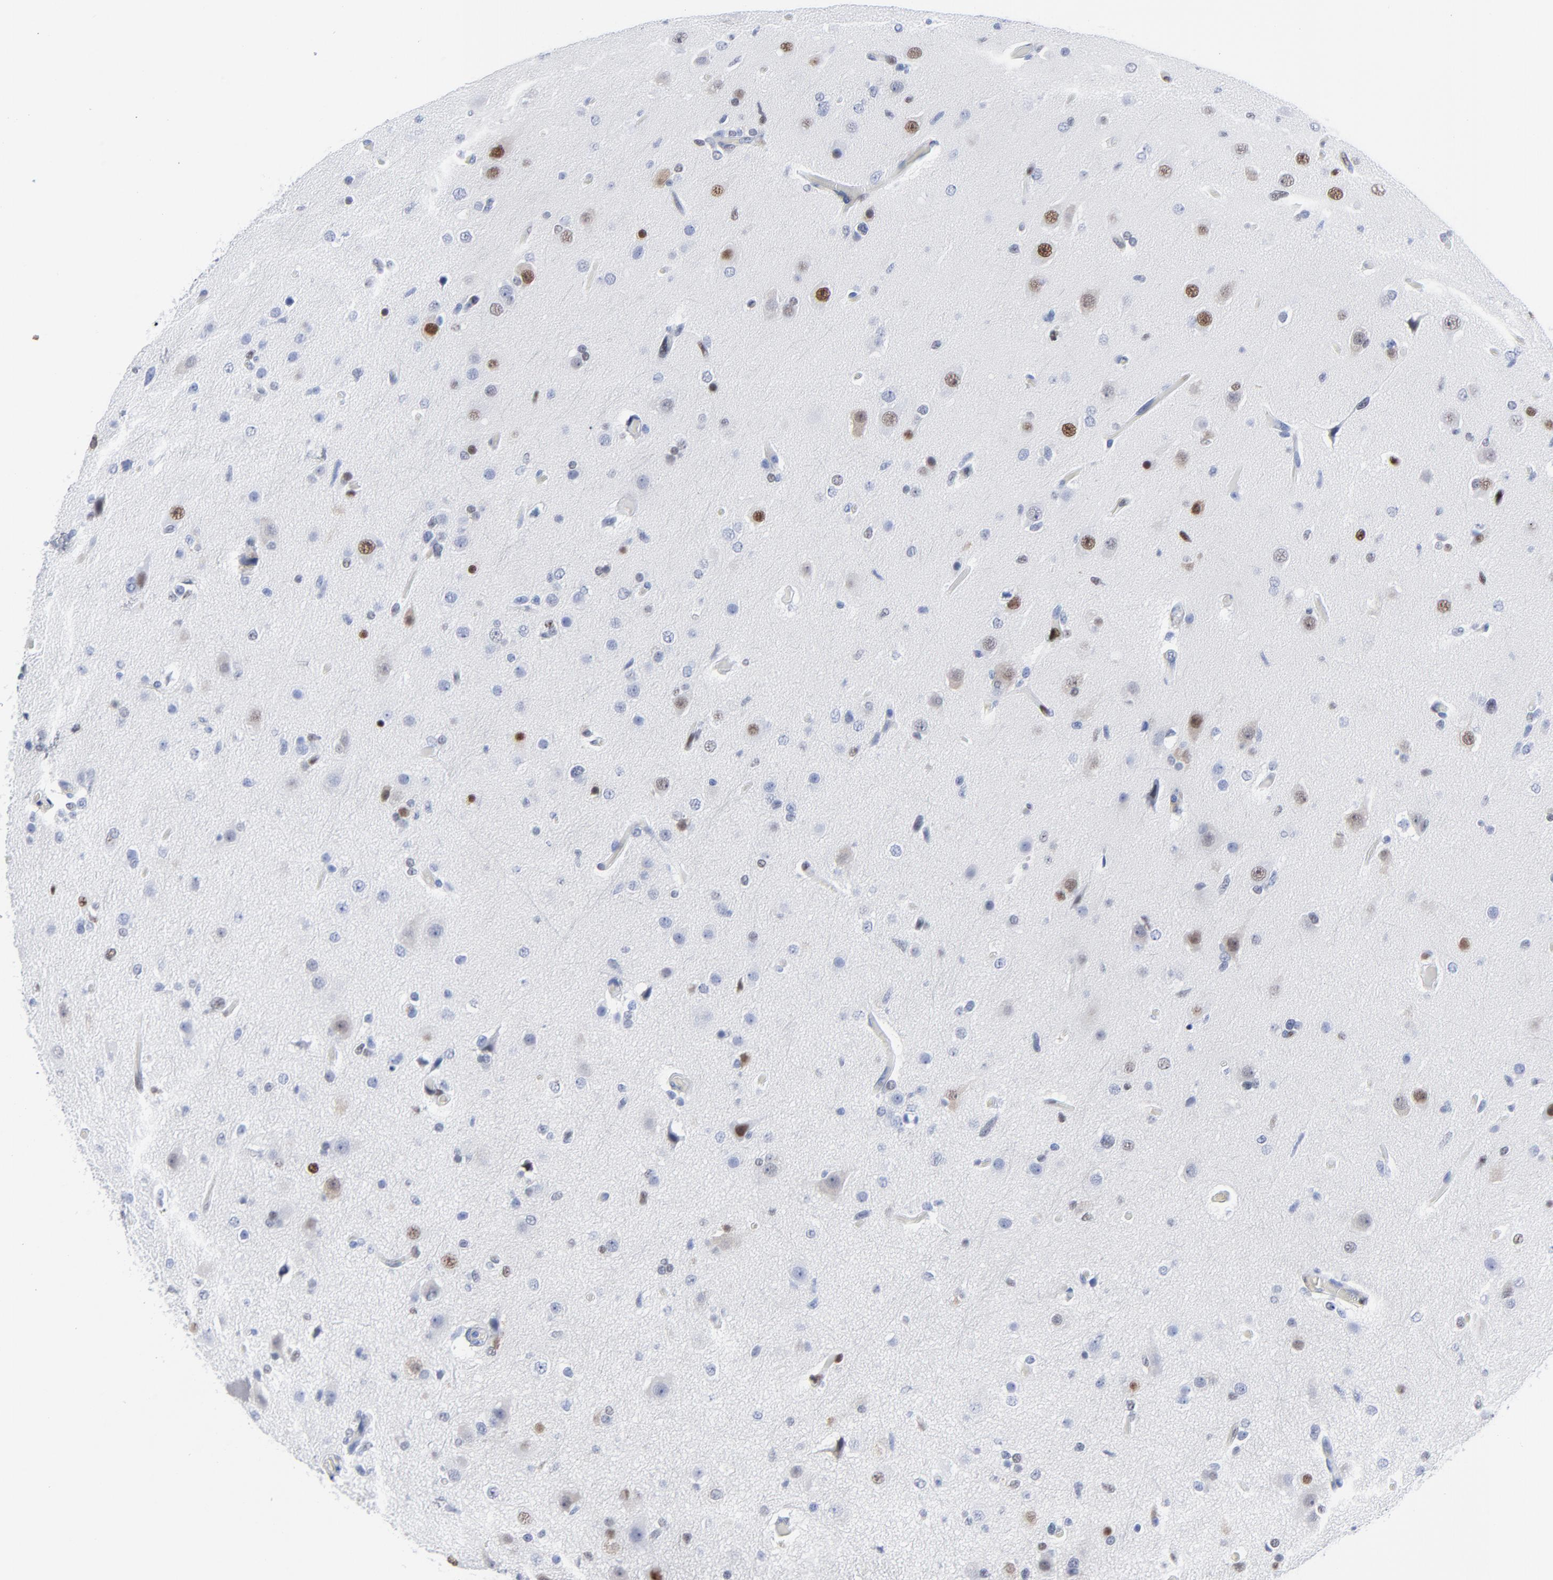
{"staining": {"intensity": "weak", "quantity": "<25%", "location": "nuclear"}, "tissue": "glioma", "cell_type": "Tumor cells", "image_type": "cancer", "snomed": [{"axis": "morphology", "description": "Glioma, malignant, High grade"}, {"axis": "topography", "description": "Brain"}], "caption": "Tumor cells are negative for protein expression in human glioma.", "gene": "JUN", "patient": {"sex": "male", "age": 33}}